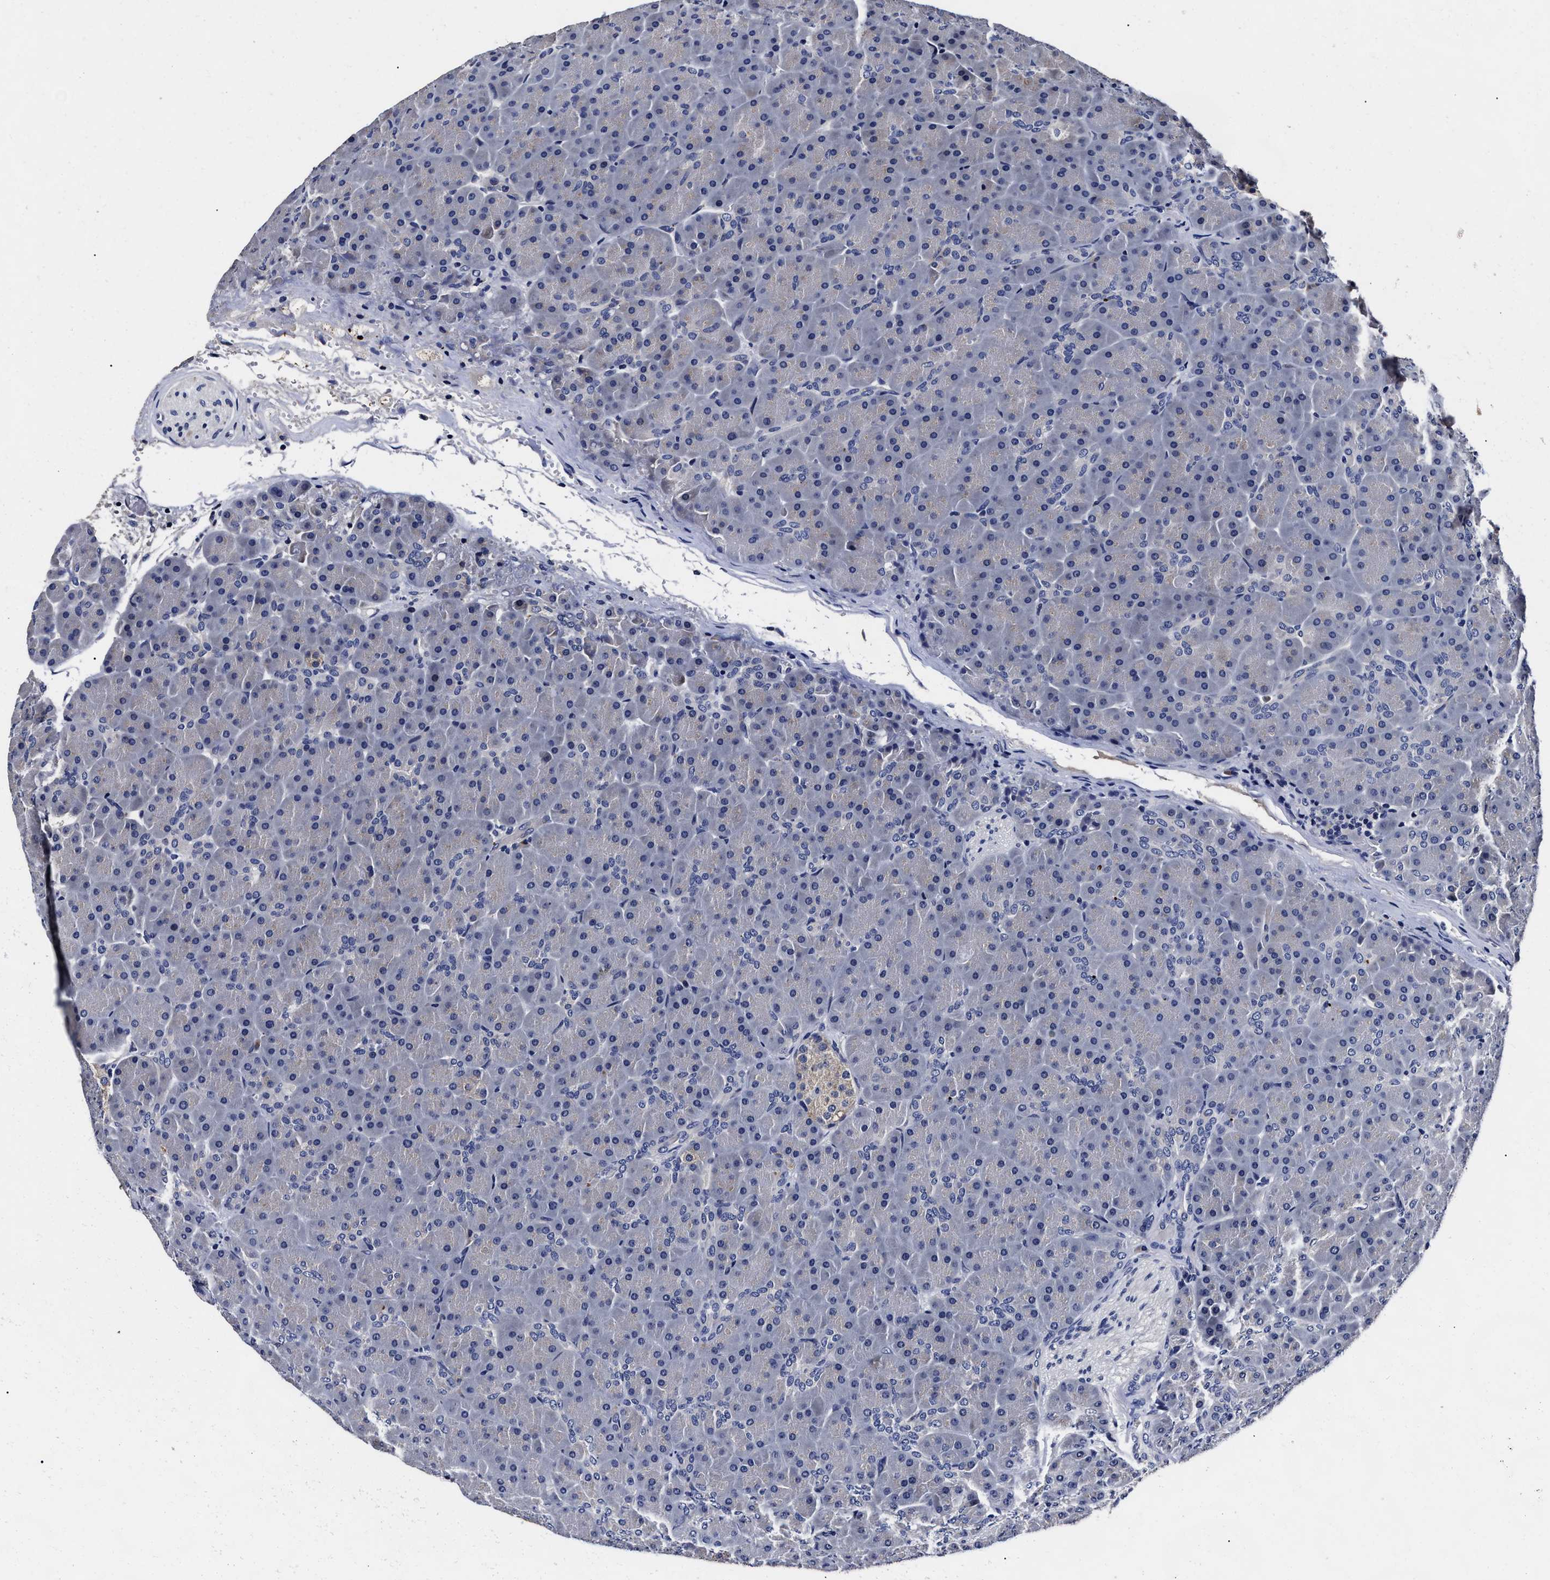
{"staining": {"intensity": "weak", "quantity": "<25%", "location": "cytoplasmic/membranous"}, "tissue": "pancreas", "cell_type": "Exocrine glandular cells", "image_type": "normal", "snomed": [{"axis": "morphology", "description": "Normal tissue, NOS"}, {"axis": "topography", "description": "Pancreas"}], "caption": "High power microscopy micrograph of an immunohistochemistry photomicrograph of normal pancreas, revealing no significant expression in exocrine glandular cells. The staining is performed using DAB (3,3'-diaminobenzidine) brown chromogen with nuclei counter-stained in using hematoxylin.", "gene": "OLFML2A", "patient": {"sex": "male", "age": 66}}